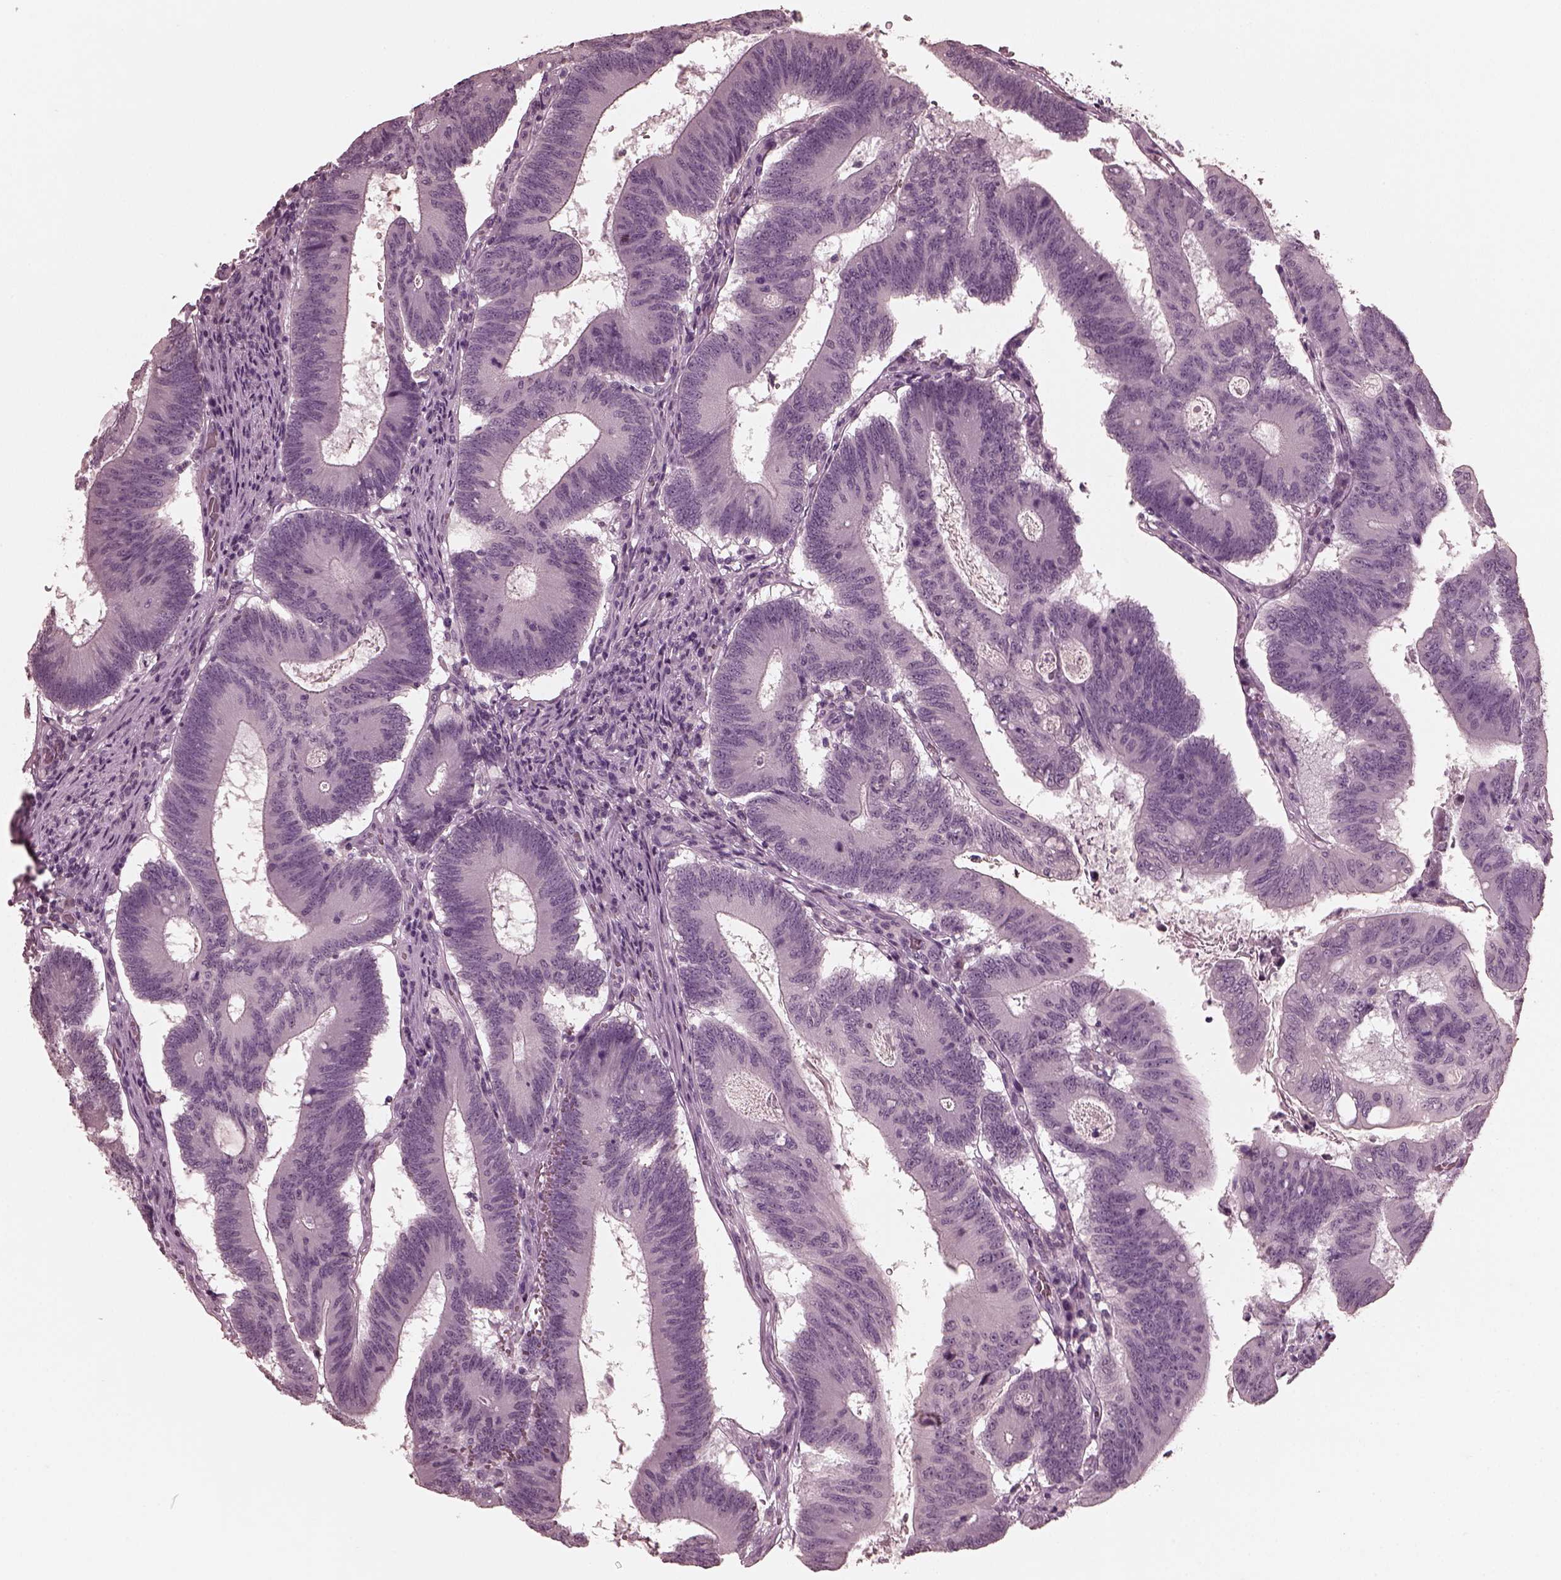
{"staining": {"intensity": "negative", "quantity": "none", "location": "none"}, "tissue": "colorectal cancer", "cell_type": "Tumor cells", "image_type": "cancer", "snomed": [{"axis": "morphology", "description": "Adenocarcinoma, NOS"}, {"axis": "topography", "description": "Colon"}], "caption": "An IHC histopathology image of colorectal adenocarcinoma is shown. There is no staining in tumor cells of colorectal adenocarcinoma.", "gene": "CGA", "patient": {"sex": "female", "age": 70}}